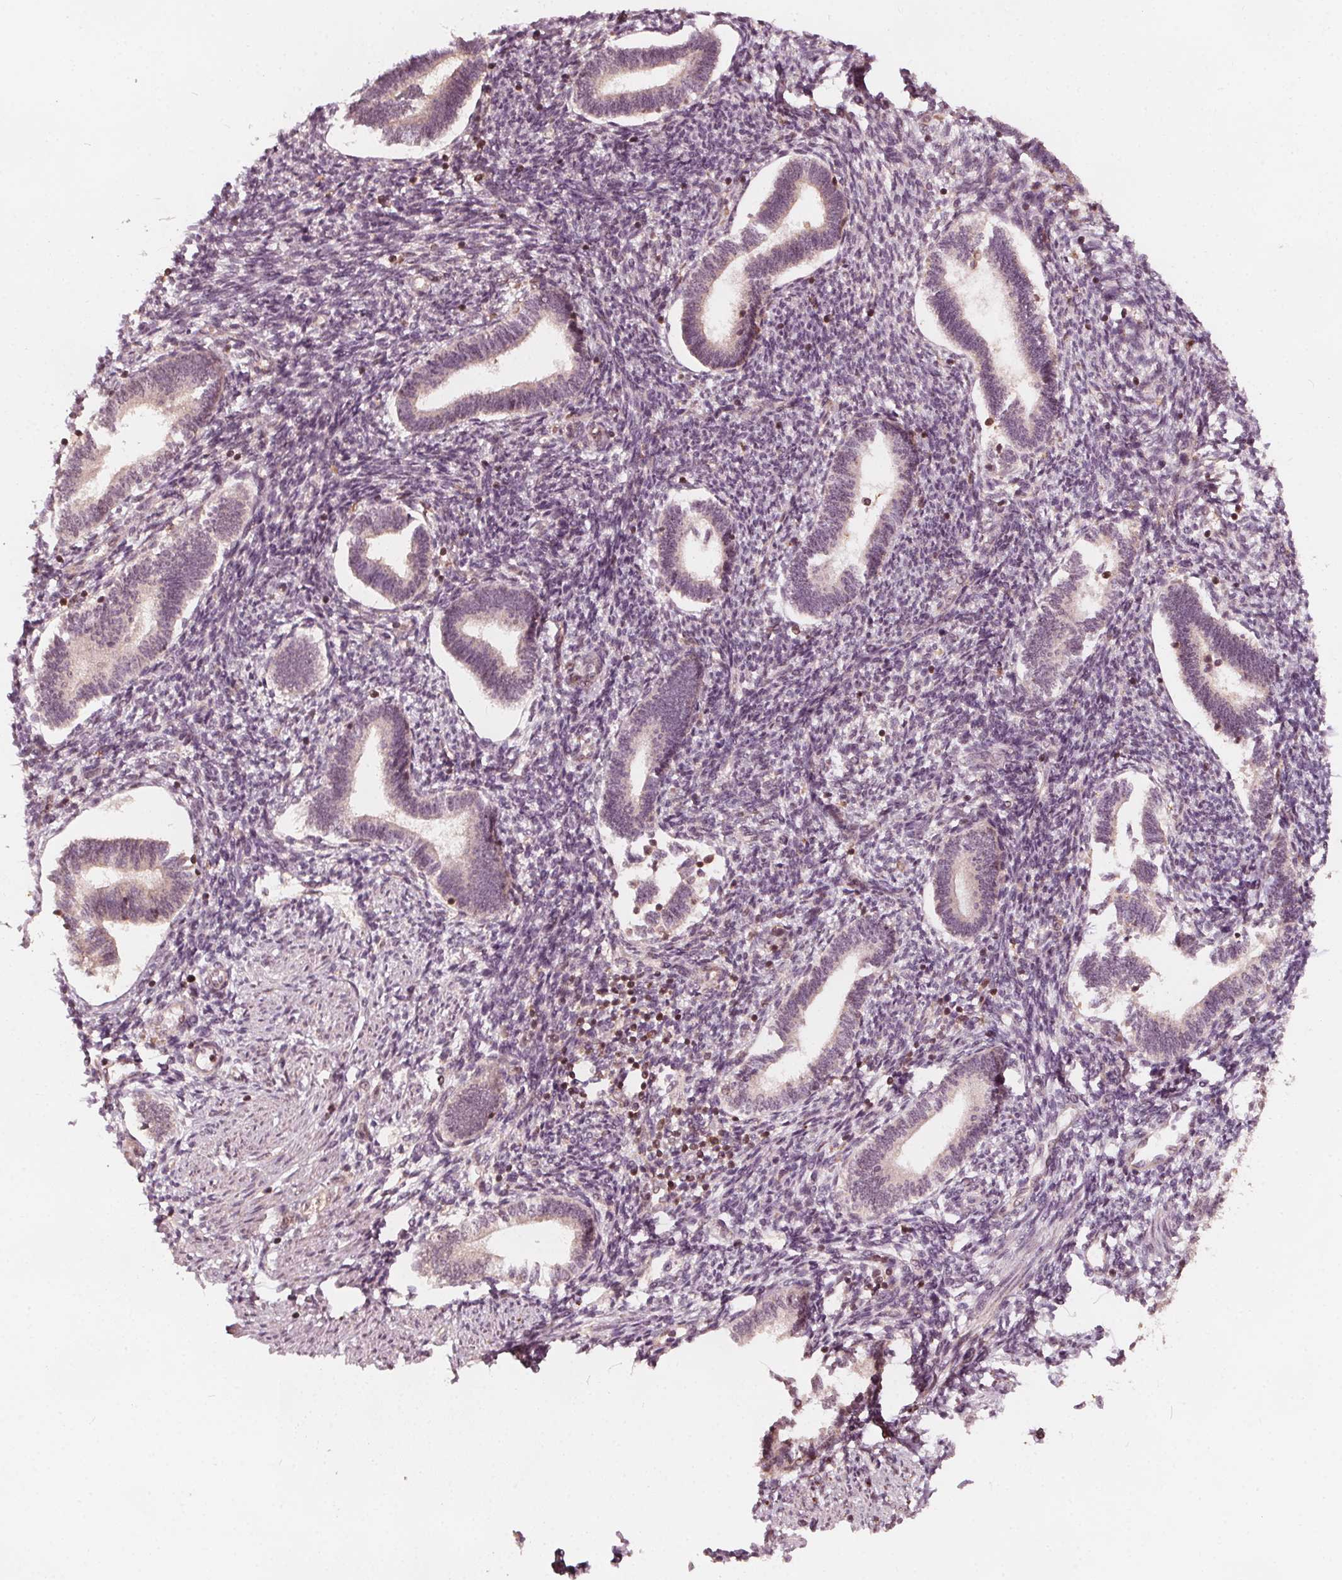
{"staining": {"intensity": "moderate", "quantity": "25%-75%", "location": "cytoplasmic/membranous,nuclear"}, "tissue": "endometrium", "cell_type": "Cells in endometrial stroma", "image_type": "normal", "snomed": [{"axis": "morphology", "description": "Normal tissue, NOS"}, {"axis": "topography", "description": "Endometrium"}], "caption": "Immunohistochemistry staining of unremarkable endometrium, which exhibits medium levels of moderate cytoplasmic/membranous,nuclear staining in approximately 25%-75% of cells in endometrial stroma indicating moderate cytoplasmic/membranous,nuclear protein staining. The staining was performed using DAB (3,3'-diaminobenzidine) (brown) for protein detection and nuclei were counterstained in hematoxylin (blue).", "gene": "AIP", "patient": {"sex": "female", "age": 42}}